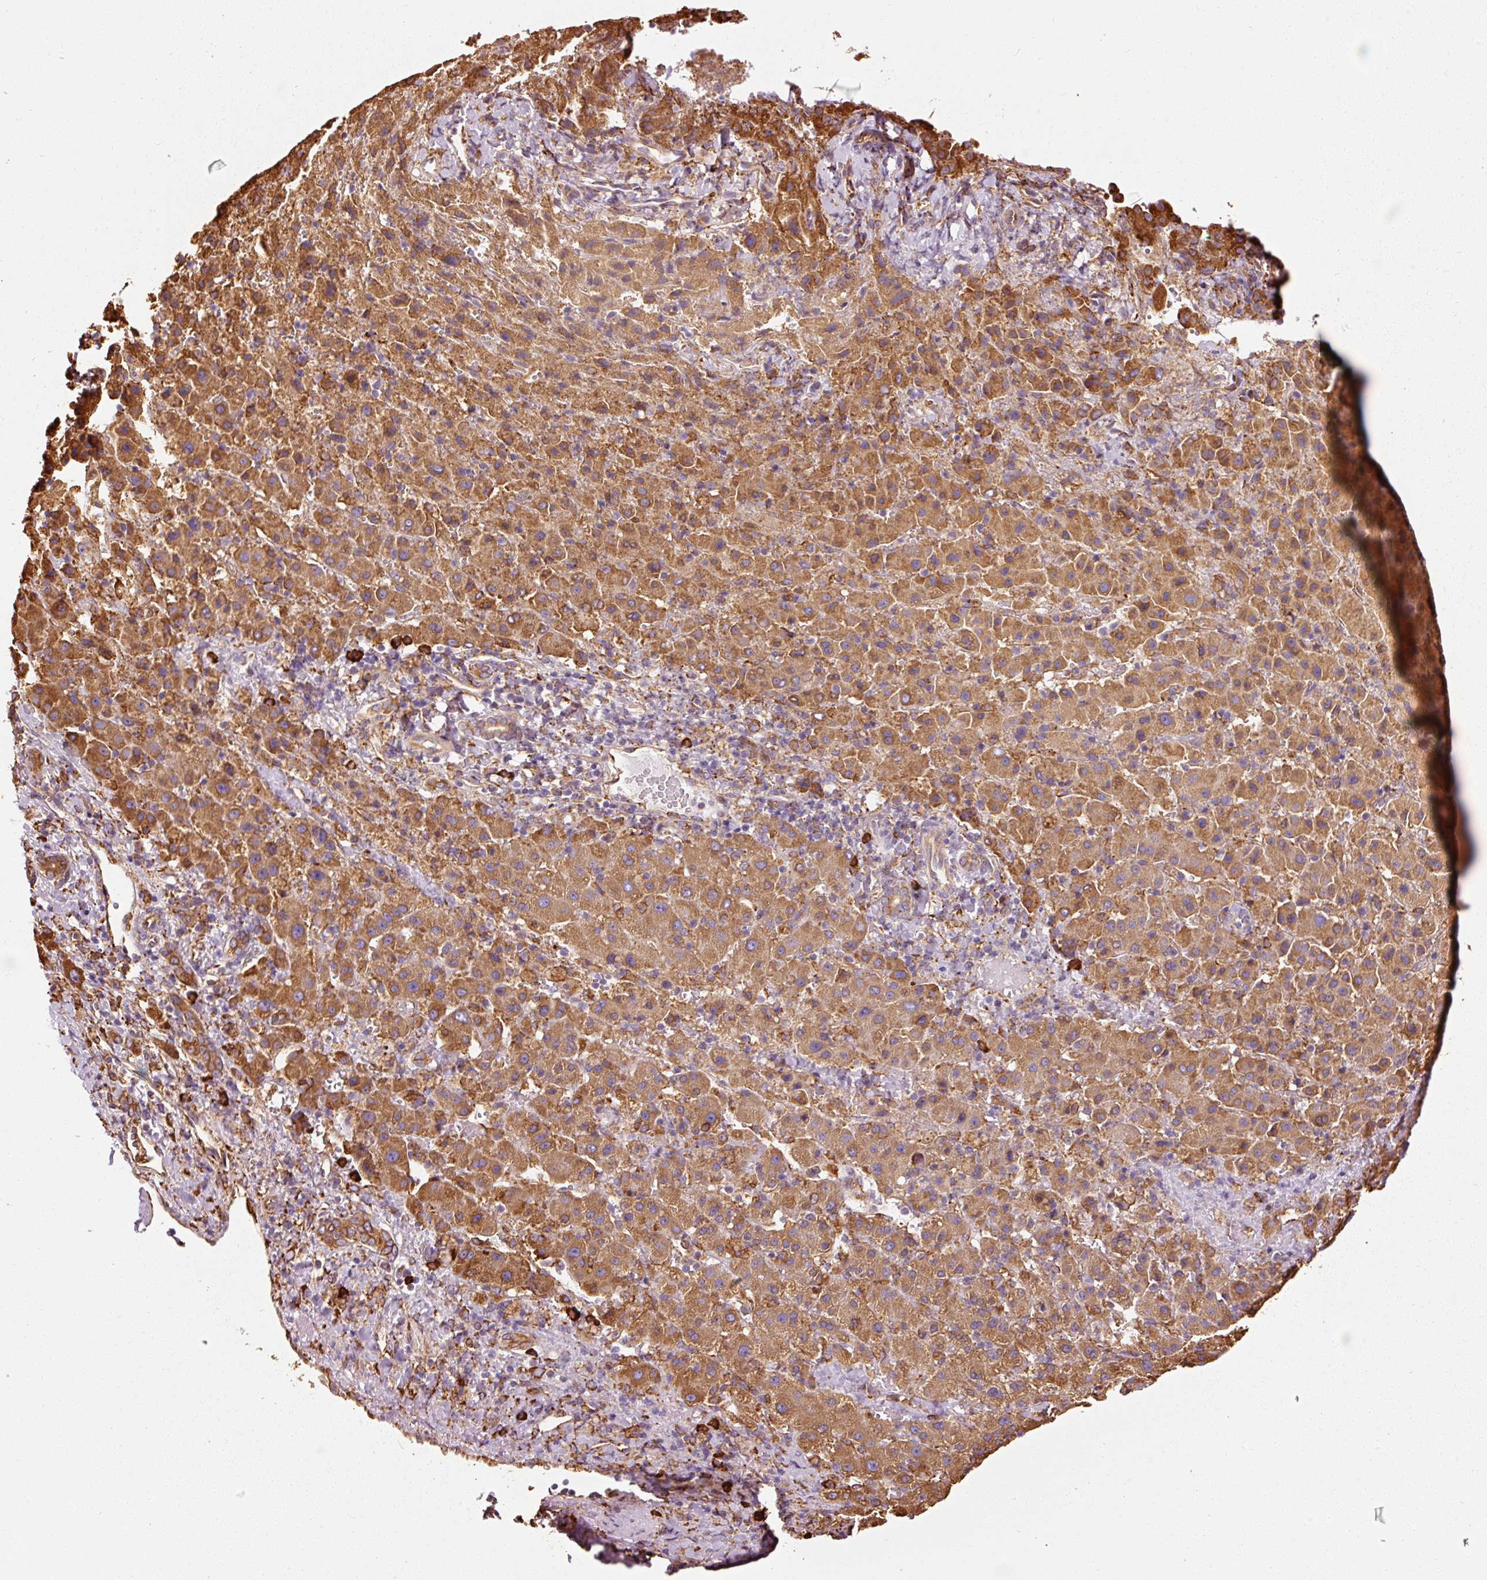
{"staining": {"intensity": "moderate", "quantity": ">75%", "location": "cytoplasmic/membranous"}, "tissue": "liver cancer", "cell_type": "Tumor cells", "image_type": "cancer", "snomed": [{"axis": "morphology", "description": "Carcinoma, Hepatocellular, NOS"}, {"axis": "topography", "description": "Liver"}], "caption": "Immunohistochemical staining of liver cancer (hepatocellular carcinoma) reveals medium levels of moderate cytoplasmic/membranous protein positivity in about >75% of tumor cells.", "gene": "KLC1", "patient": {"sex": "female", "age": 58}}